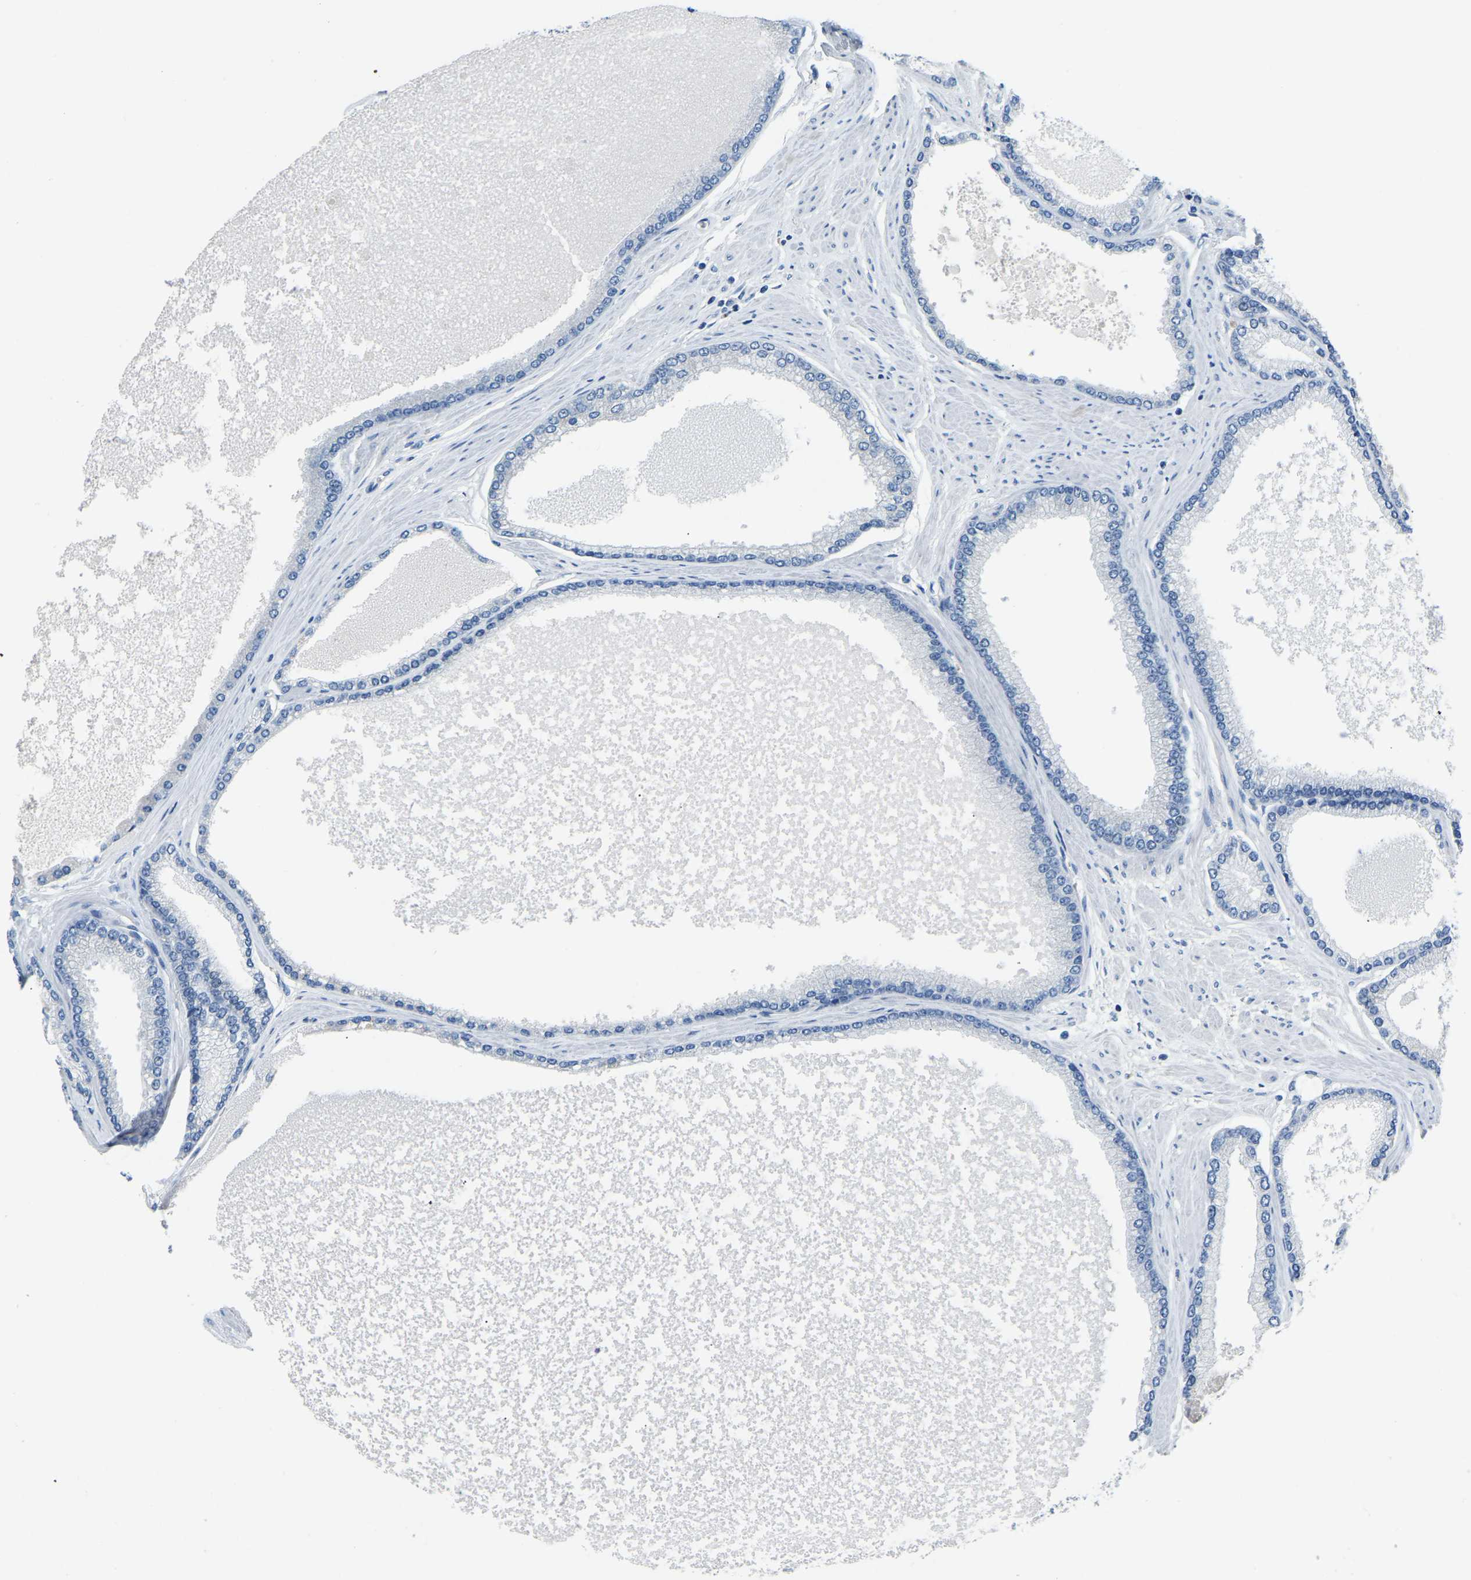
{"staining": {"intensity": "negative", "quantity": "none", "location": "none"}, "tissue": "prostate cancer", "cell_type": "Tumor cells", "image_type": "cancer", "snomed": [{"axis": "morphology", "description": "Adenocarcinoma, High grade"}, {"axis": "topography", "description": "Prostate"}], "caption": "High magnification brightfield microscopy of prostate cancer stained with DAB (brown) and counterstained with hematoxylin (blue): tumor cells show no significant staining.", "gene": "SND1", "patient": {"sex": "male", "age": 61}}